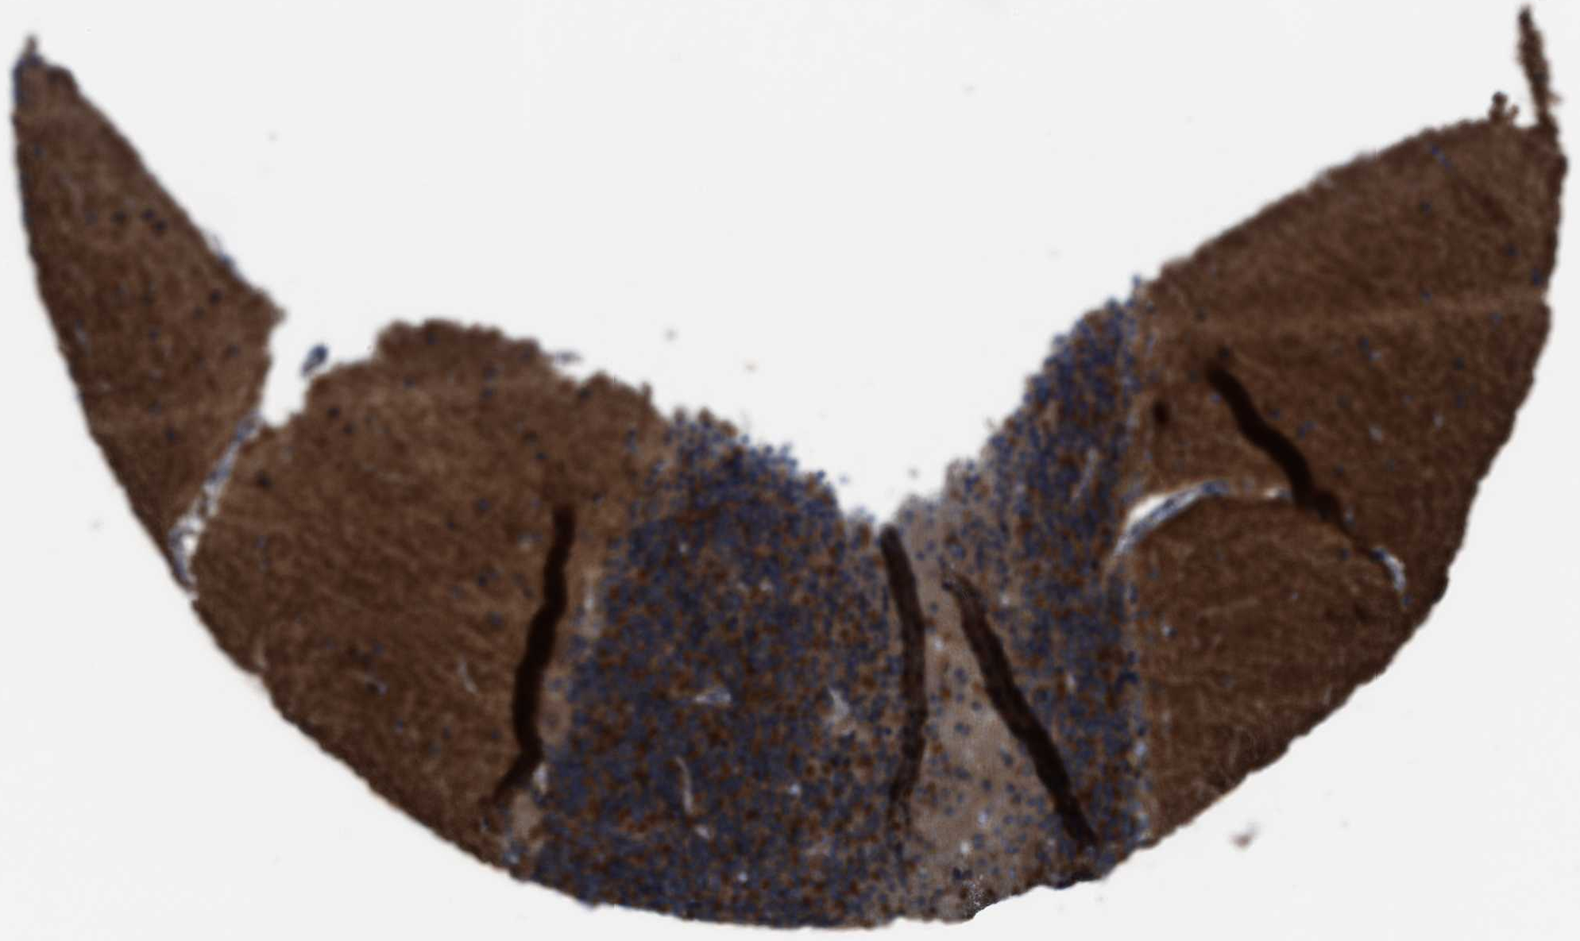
{"staining": {"intensity": "strong", "quantity": "25%-75%", "location": "cytoplasmic/membranous"}, "tissue": "cerebellum", "cell_type": "Cells in granular layer", "image_type": "normal", "snomed": [{"axis": "morphology", "description": "Normal tissue, NOS"}, {"axis": "topography", "description": "Cerebellum"}], "caption": "Cells in granular layer exhibit high levels of strong cytoplasmic/membranous expression in approximately 25%-75% of cells in unremarkable human cerebellum. (brown staining indicates protein expression, while blue staining denotes nuclei).", "gene": "PLAA", "patient": {"sex": "female", "age": 54}}